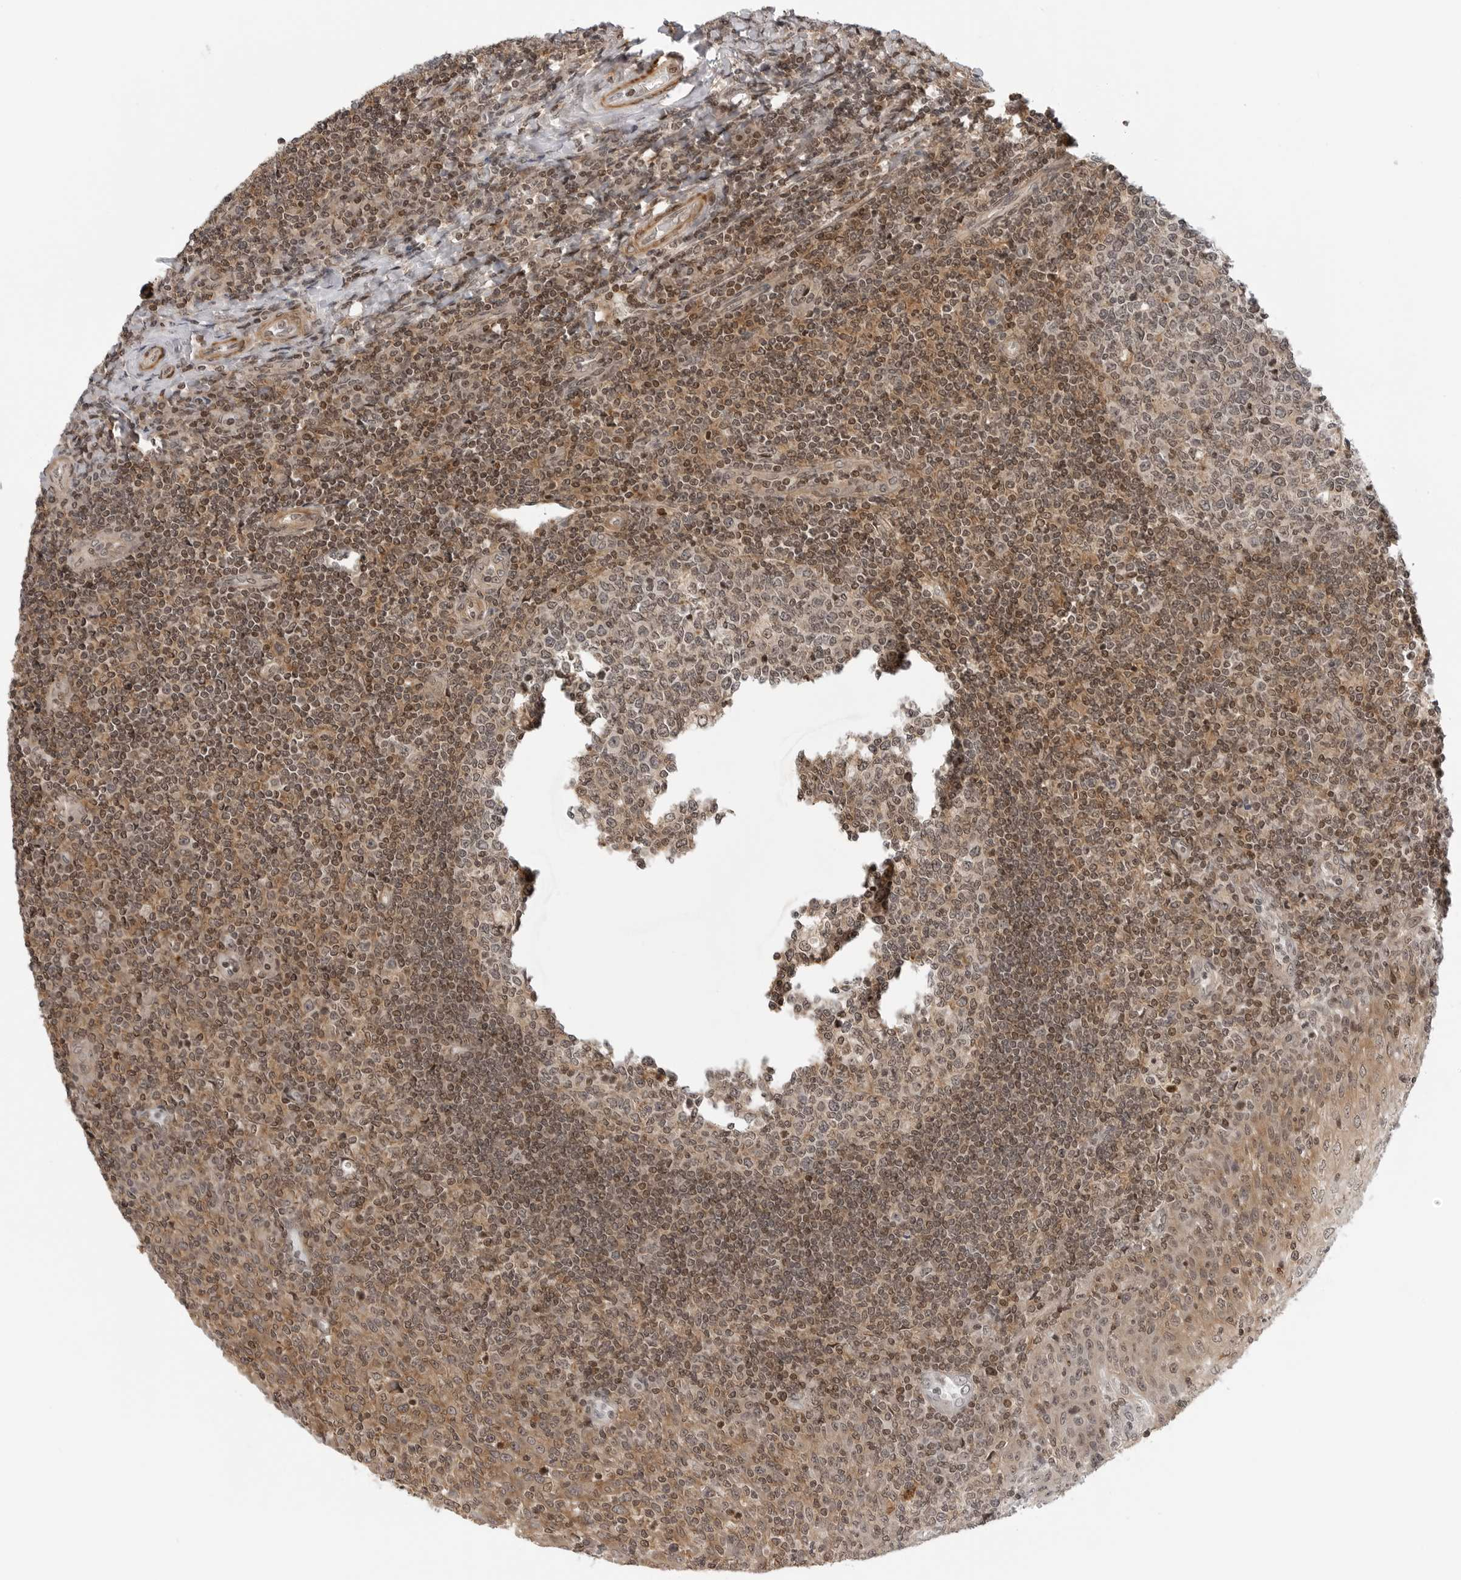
{"staining": {"intensity": "moderate", "quantity": ">75%", "location": "cytoplasmic/membranous,nuclear"}, "tissue": "tonsil", "cell_type": "Germinal center cells", "image_type": "normal", "snomed": [{"axis": "morphology", "description": "Normal tissue, NOS"}, {"axis": "topography", "description": "Tonsil"}], "caption": "Moderate cytoplasmic/membranous,nuclear expression for a protein is appreciated in about >75% of germinal center cells of unremarkable tonsil using IHC.", "gene": "MAP2K5", "patient": {"sex": "female", "age": 19}}